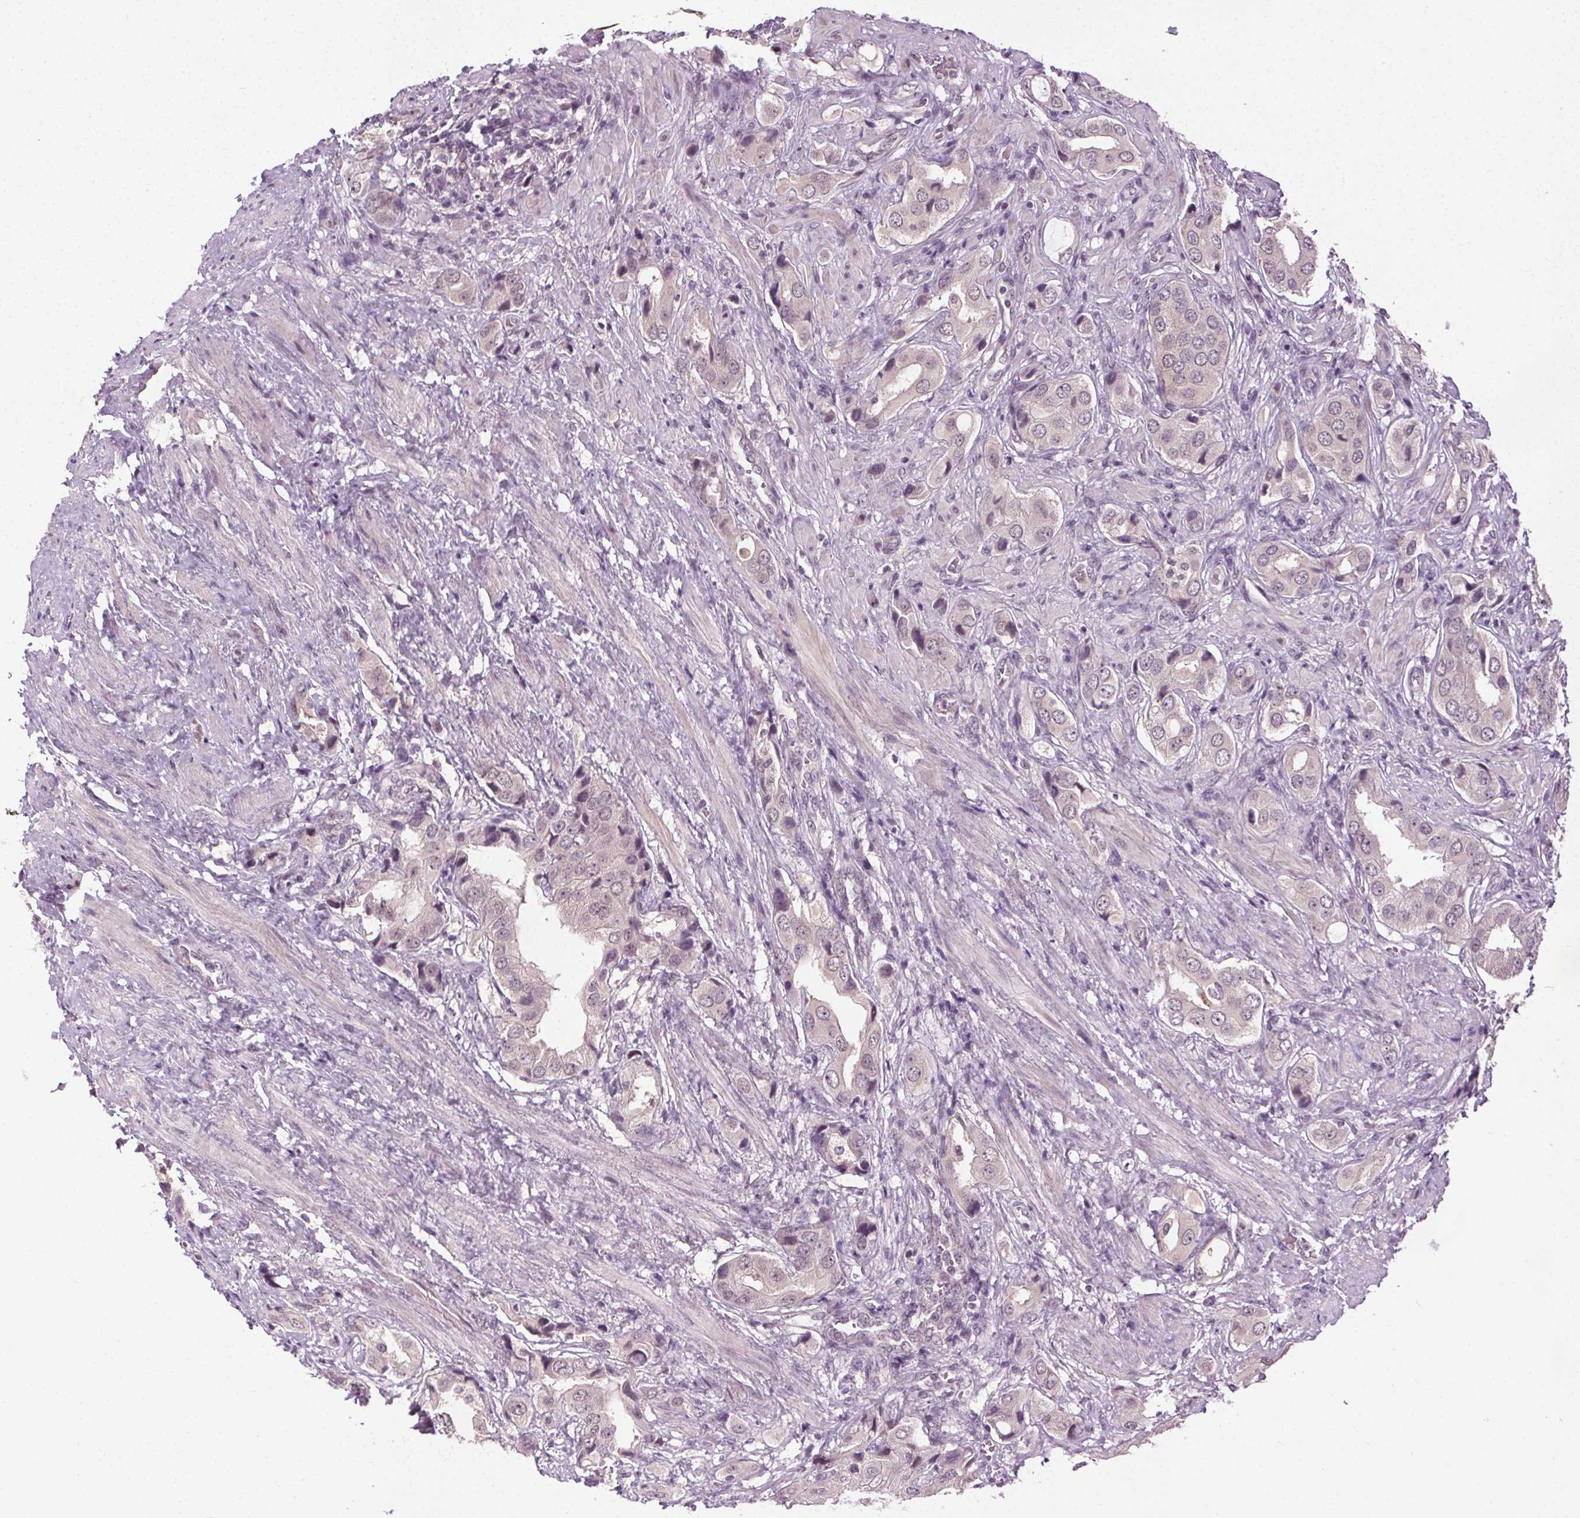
{"staining": {"intensity": "negative", "quantity": "none", "location": "none"}, "tissue": "prostate cancer", "cell_type": "Tumor cells", "image_type": "cancer", "snomed": [{"axis": "morphology", "description": "Adenocarcinoma, NOS"}, {"axis": "topography", "description": "Prostate"}], "caption": "Protein analysis of adenocarcinoma (prostate) reveals no significant positivity in tumor cells. (DAB IHC visualized using brightfield microscopy, high magnification).", "gene": "MED6", "patient": {"sex": "male", "age": 63}}